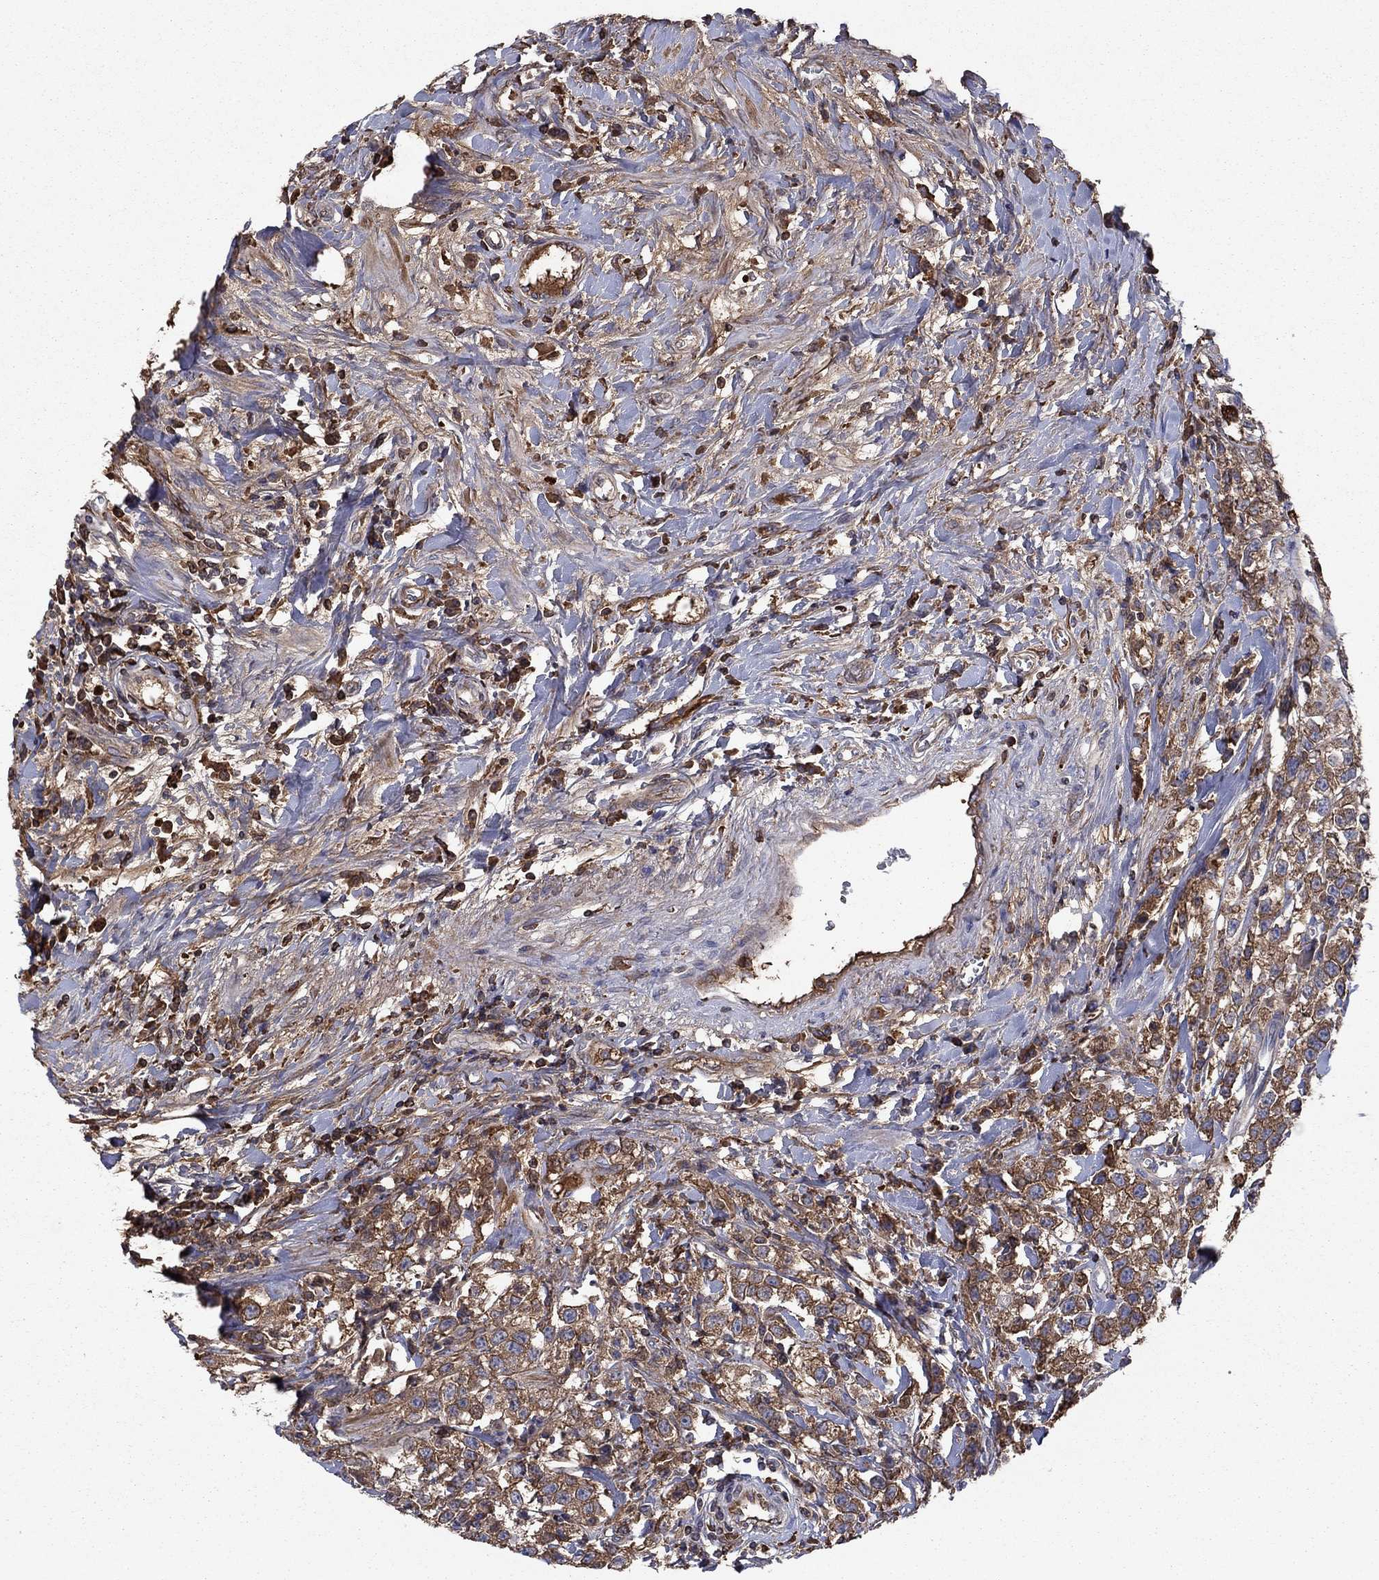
{"staining": {"intensity": "moderate", "quantity": "25%-75%", "location": "cytoplasmic/membranous"}, "tissue": "testis cancer", "cell_type": "Tumor cells", "image_type": "cancer", "snomed": [{"axis": "morphology", "description": "Seminoma, NOS"}, {"axis": "topography", "description": "Testis"}], "caption": "Human testis cancer stained with a brown dye shows moderate cytoplasmic/membranous positive expression in about 25%-75% of tumor cells.", "gene": "HPX", "patient": {"sex": "male", "age": 59}}